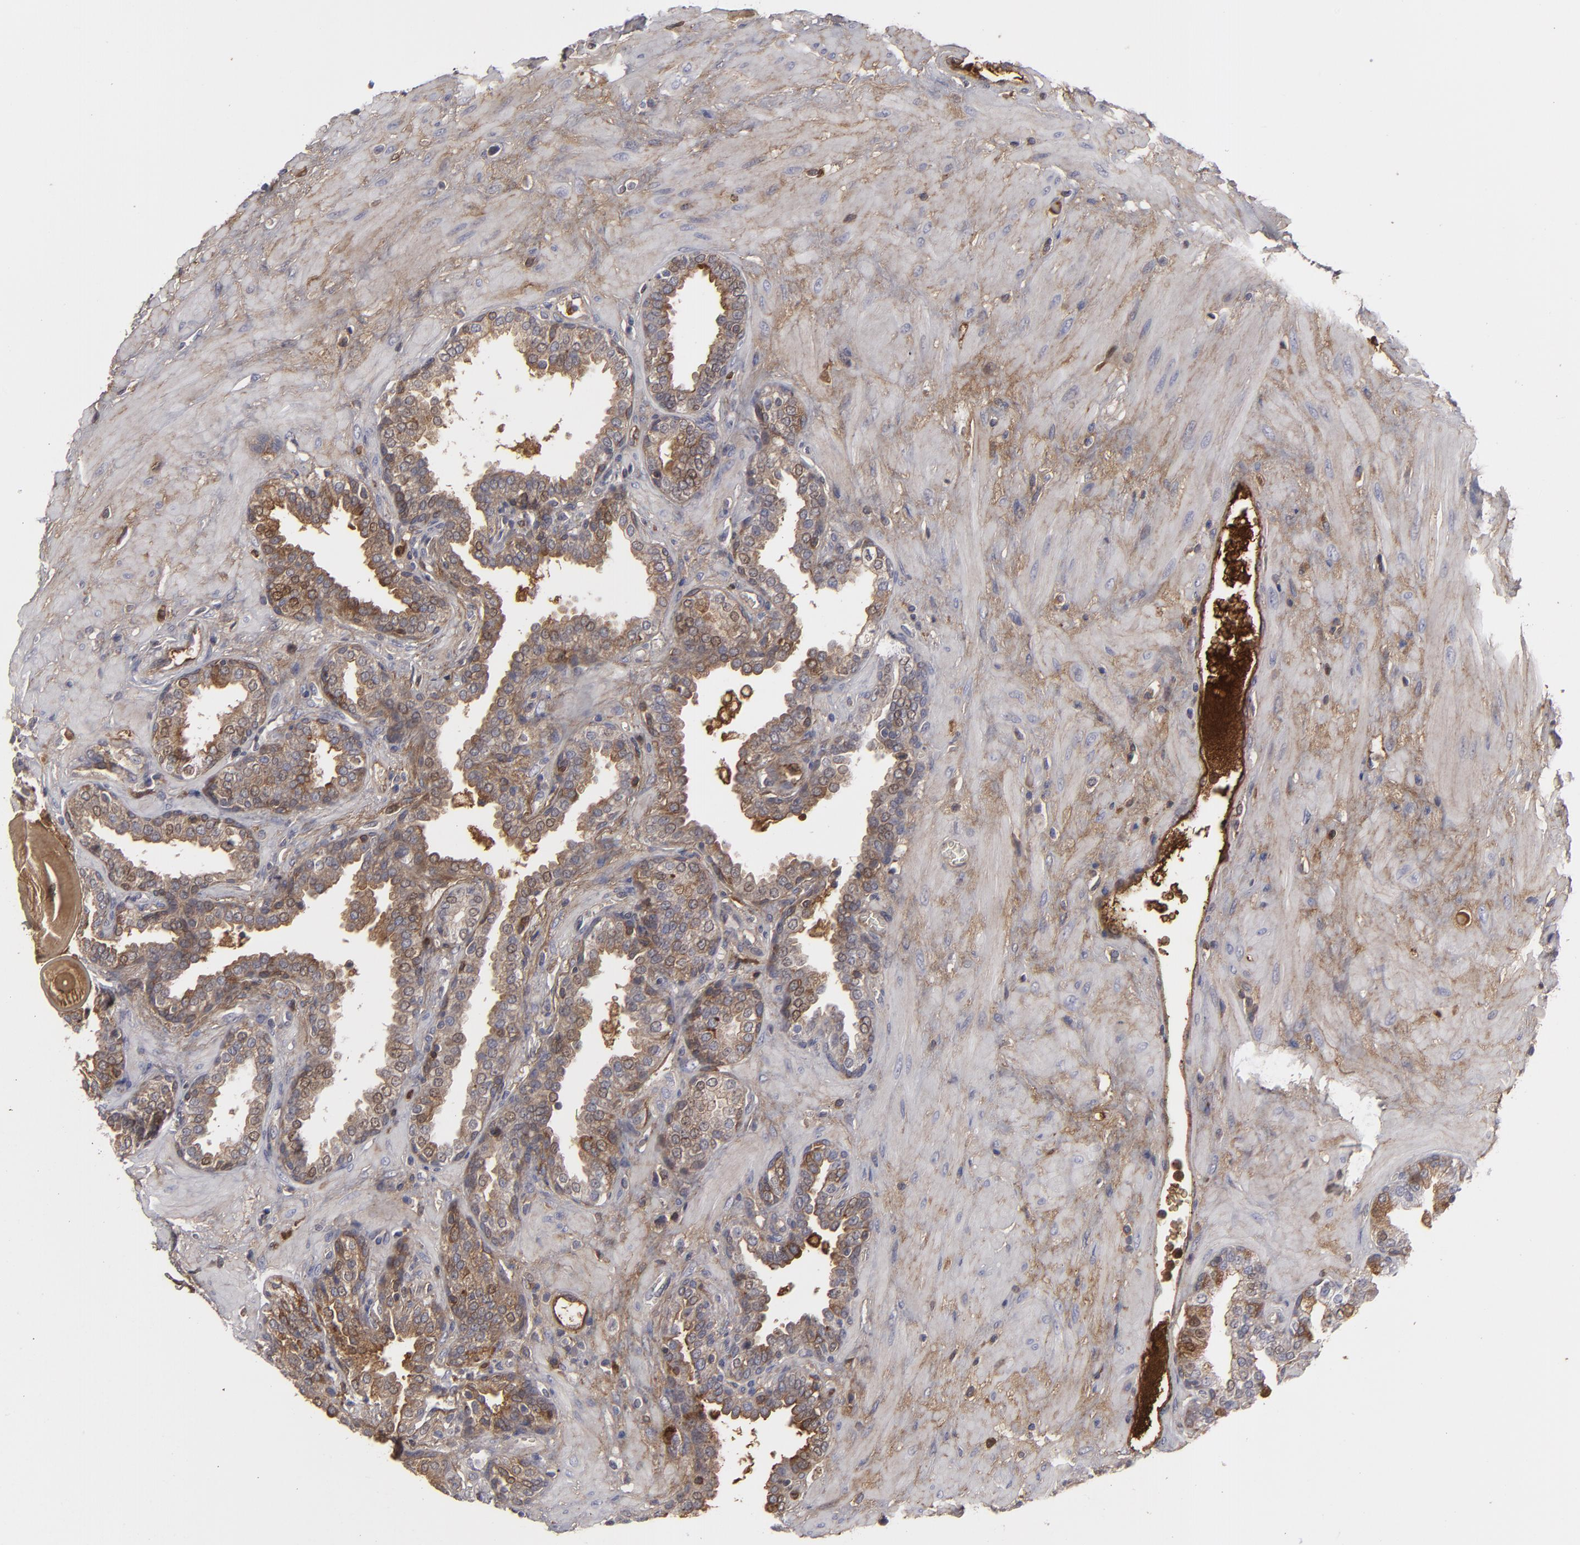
{"staining": {"intensity": "strong", "quantity": "<25%", "location": "cytoplasmic/membranous"}, "tissue": "prostate", "cell_type": "Glandular cells", "image_type": "normal", "snomed": [{"axis": "morphology", "description": "Normal tissue, NOS"}, {"axis": "topography", "description": "Prostate"}], "caption": "A brown stain shows strong cytoplasmic/membranous expression of a protein in glandular cells of benign human prostate.", "gene": "LRG1", "patient": {"sex": "male", "age": 51}}